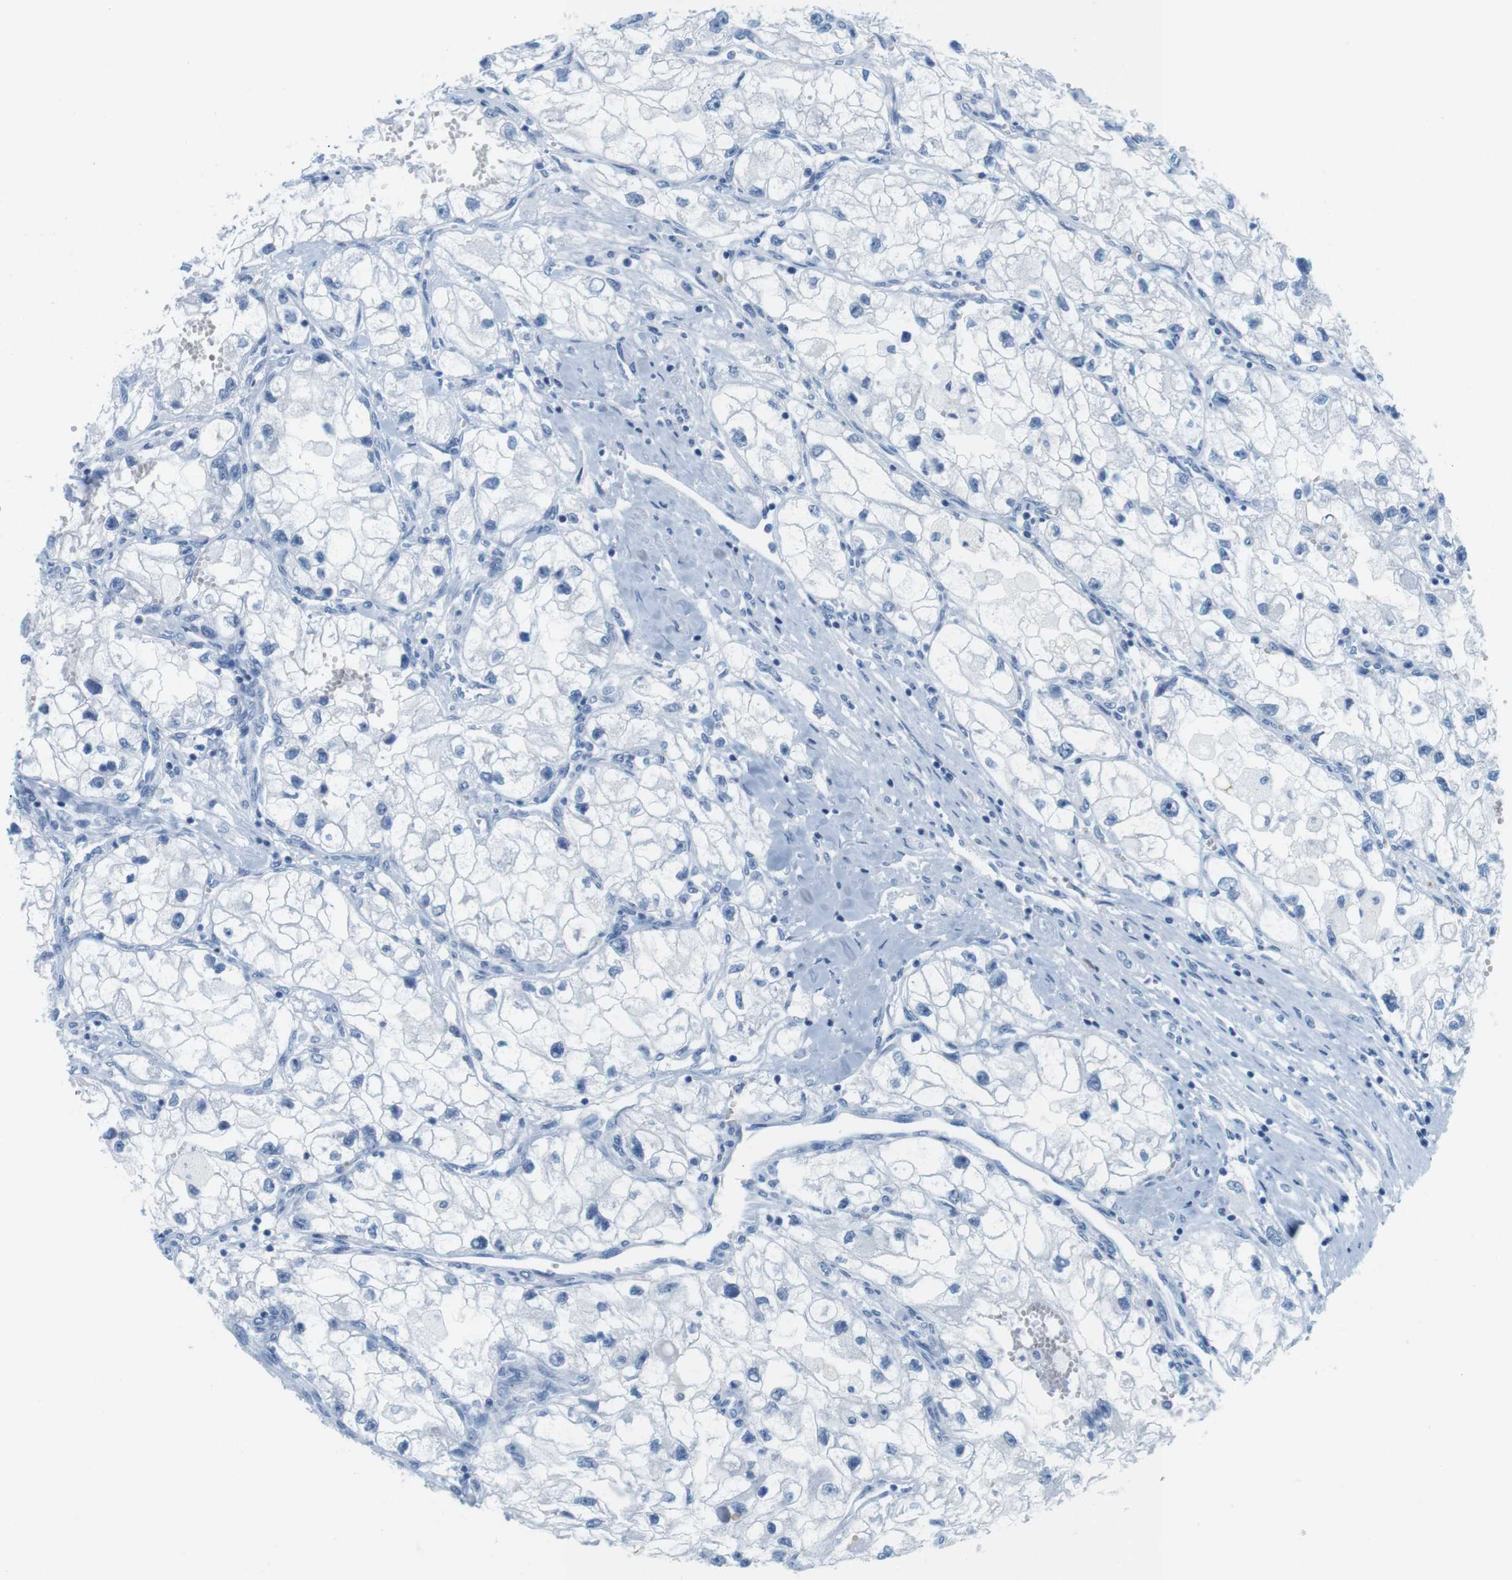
{"staining": {"intensity": "negative", "quantity": "none", "location": "none"}, "tissue": "renal cancer", "cell_type": "Tumor cells", "image_type": "cancer", "snomed": [{"axis": "morphology", "description": "Adenocarcinoma, NOS"}, {"axis": "topography", "description": "Kidney"}], "caption": "This photomicrograph is of renal cancer stained with immunohistochemistry to label a protein in brown with the nuclei are counter-stained blue. There is no positivity in tumor cells.", "gene": "CYP2C9", "patient": {"sex": "female", "age": 70}}